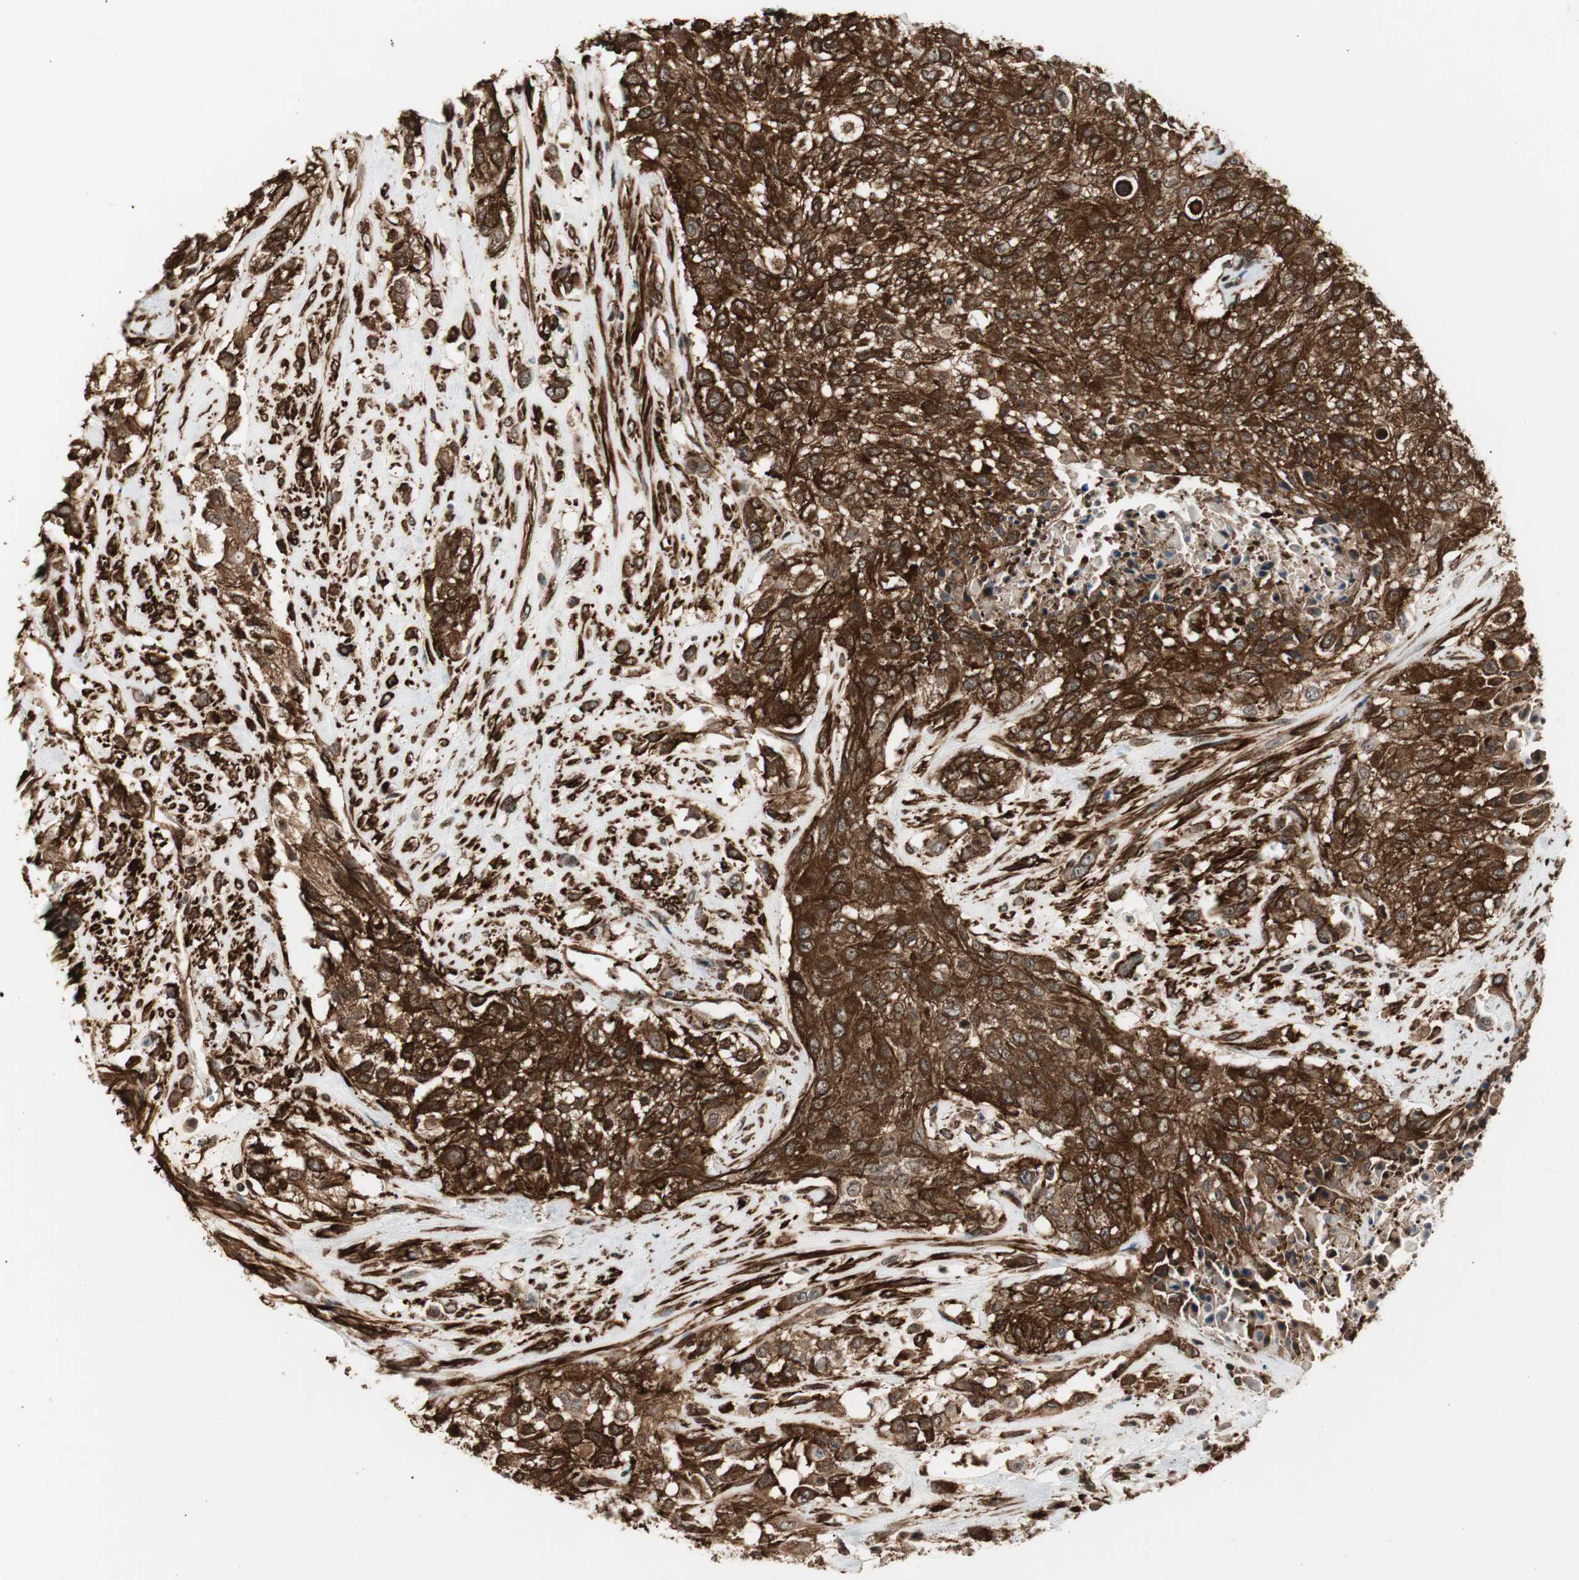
{"staining": {"intensity": "strong", "quantity": ">75%", "location": "cytoplasmic/membranous"}, "tissue": "urothelial cancer", "cell_type": "Tumor cells", "image_type": "cancer", "snomed": [{"axis": "morphology", "description": "Urothelial carcinoma, High grade"}, {"axis": "topography", "description": "Urinary bladder"}], "caption": "Human high-grade urothelial carcinoma stained with a protein marker exhibits strong staining in tumor cells.", "gene": "PTPN11", "patient": {"sex": "male", "age": 57}}